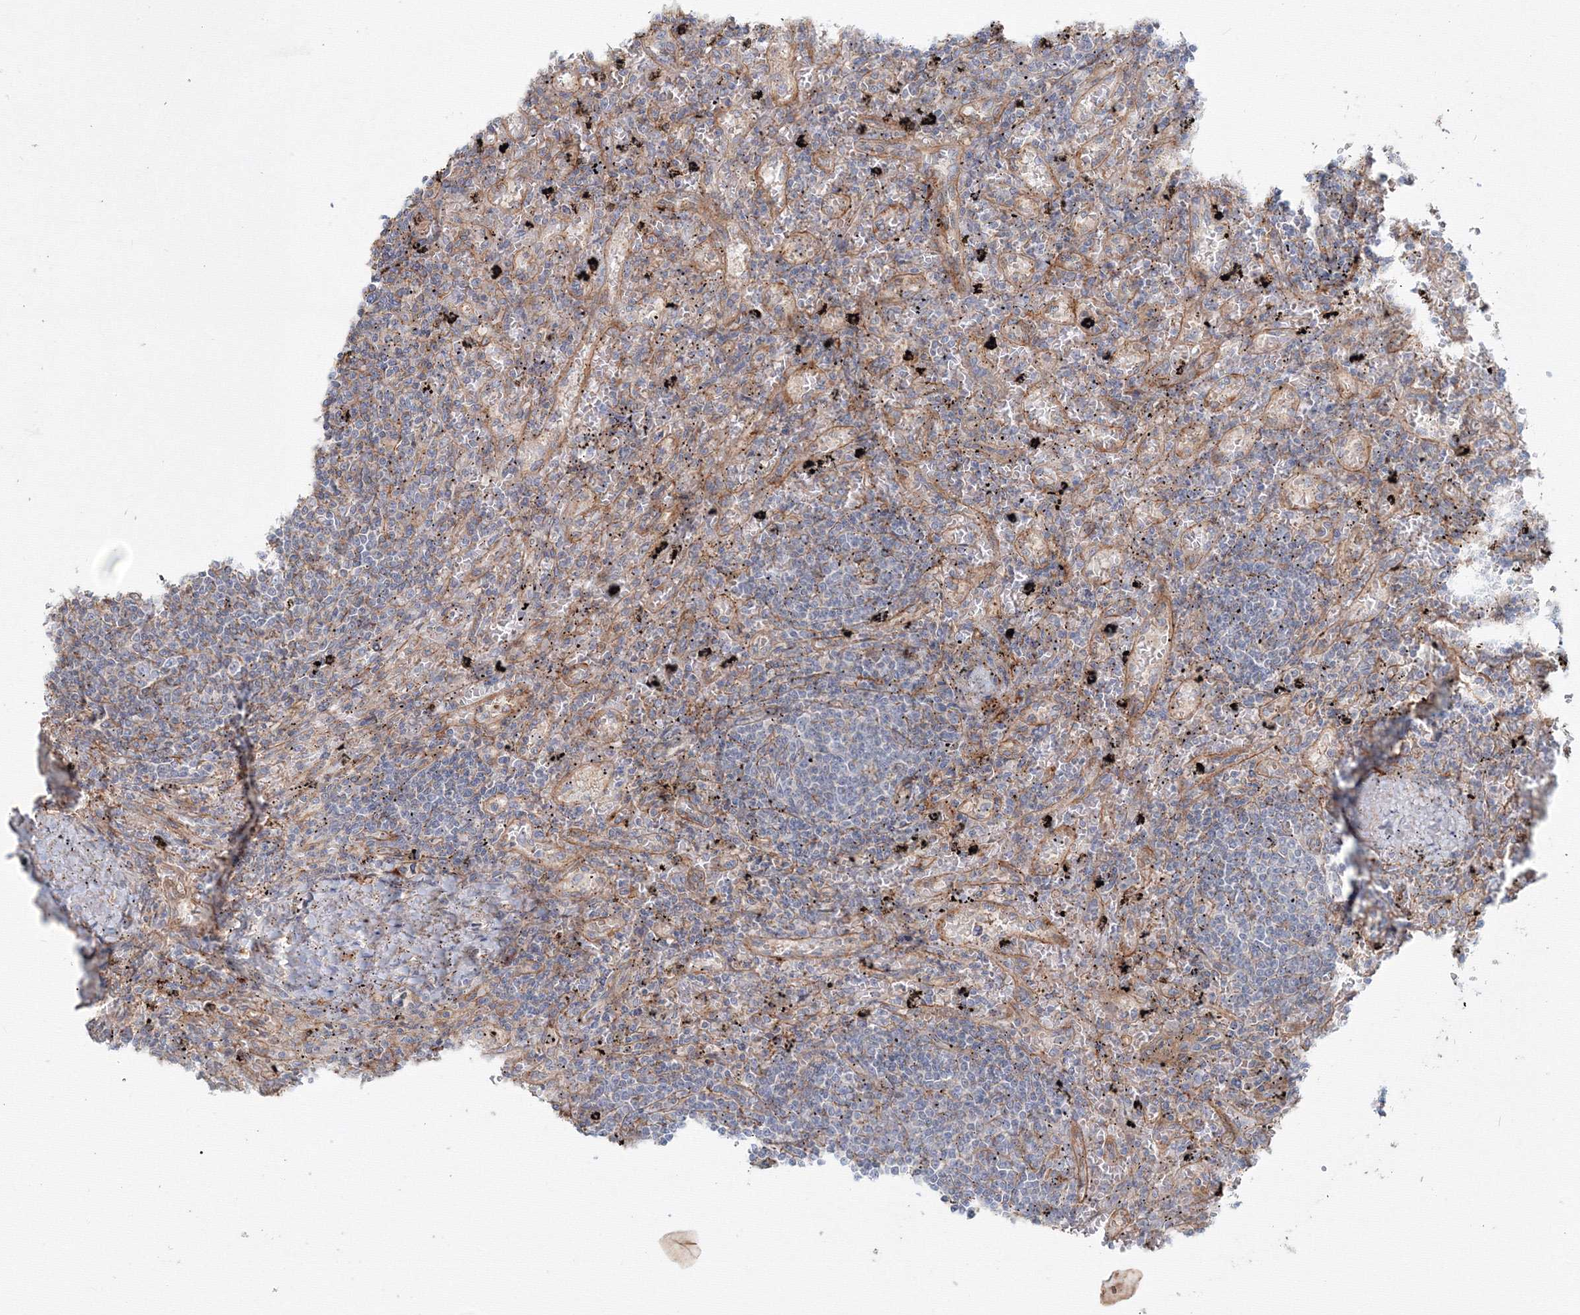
{"staining": {"intensity": "negative", "quantity": "none", "location": "none"}, "tissue": "lymphoma", "cell_type": "Tumor cells", "image_type": "cancer", "snomed": [{"axis": "morphology", "description": "Malignant lymphoma, non-Hodgkin's type, Low grade"}, {"axis": "topography", "description": "Spleen"}], "caption": "Malignant lymphoma, non-Hodgkin's type (low-grade) was stained to show a protein in brown. There is no significant positivity in tumor cells. The staining was performed using DAB to visualize the protein expression in brown, while the nuclei were stained in blue with hematoxylin (Magnification: 20x).", "gene": "SH3PXD2A", "patient": {"sex": "male", "age": 76}}